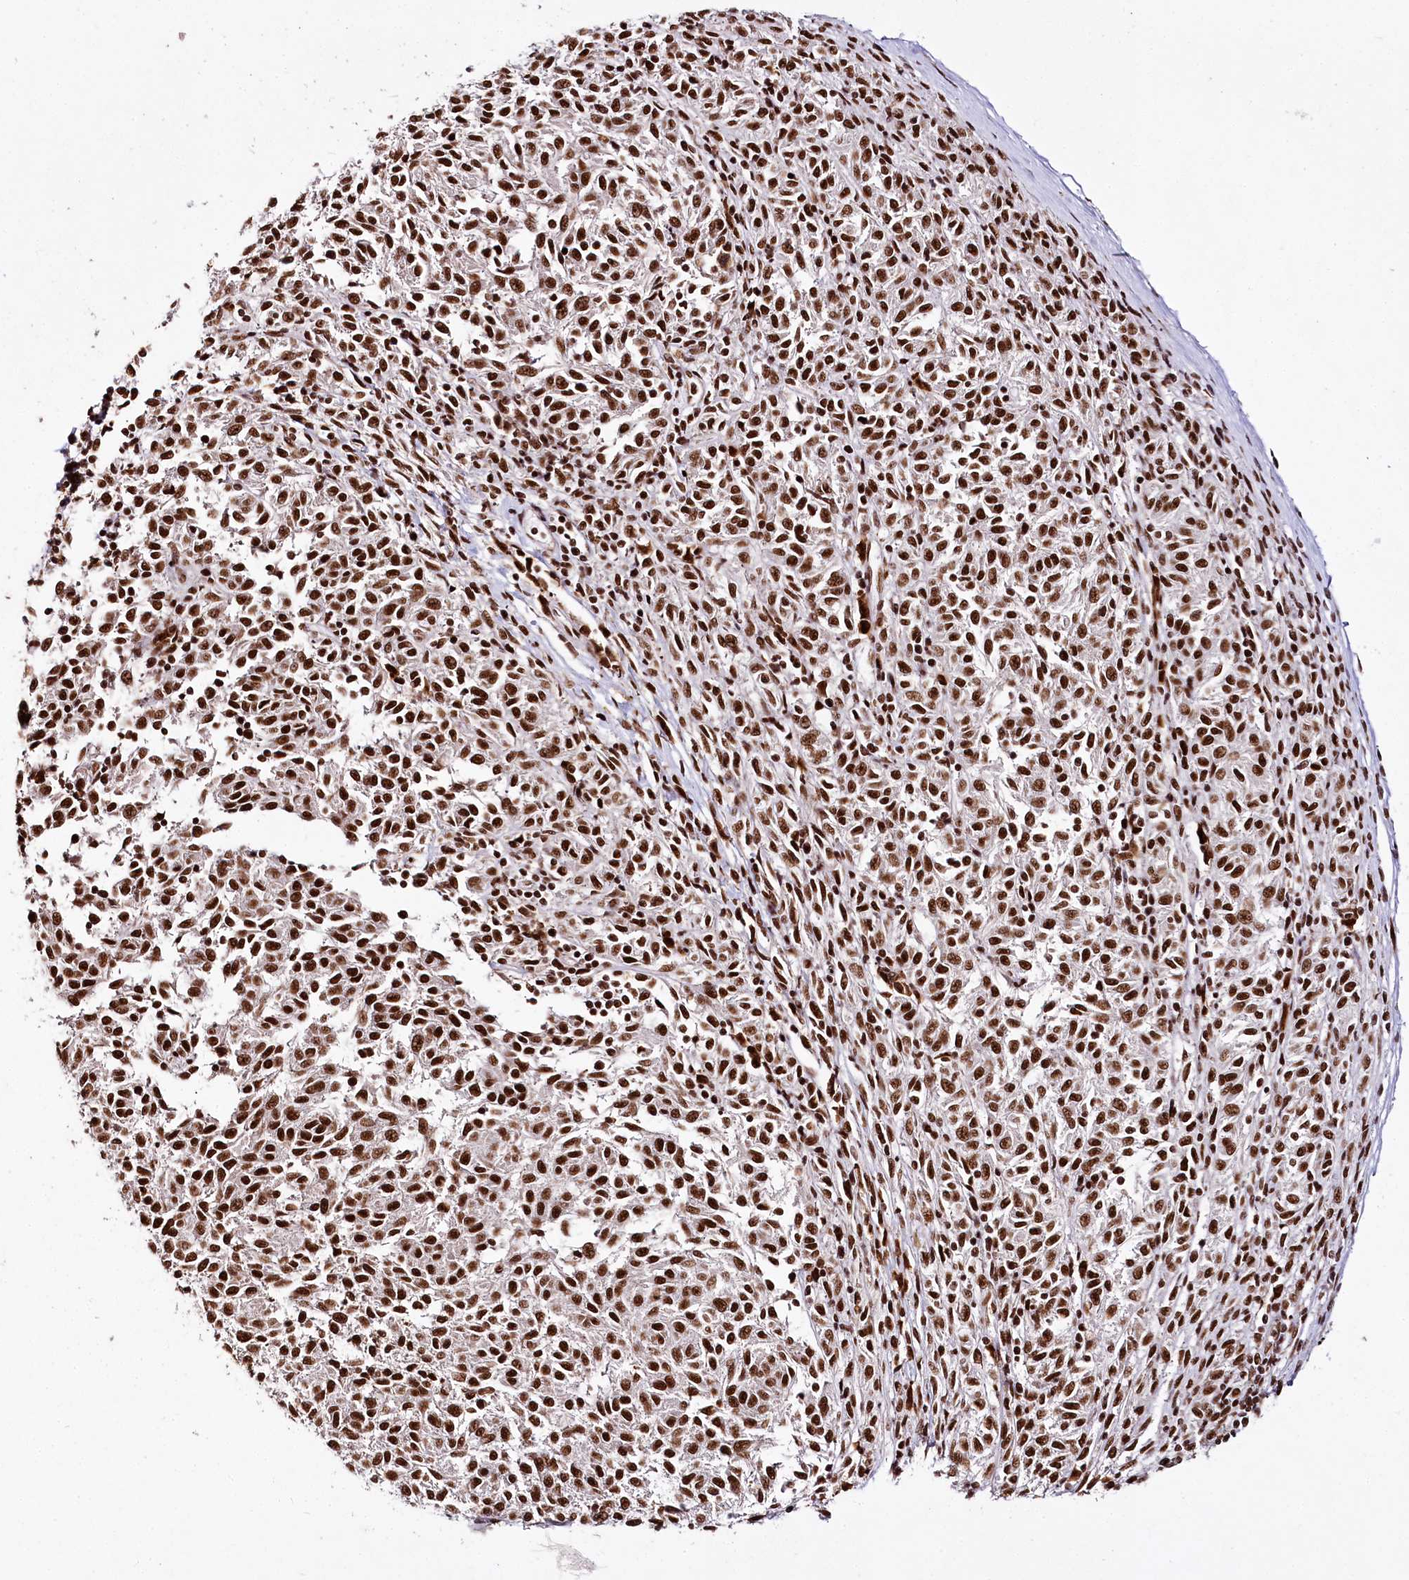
{"staining": {"intensity": "strong", "quantity": ">75%", "location": "nuclear"}, "tissue": "melanoma", "cell_type": "Tumor cells", "image_type": "cancer", "snomed": [{"axis": "morphology", "description": "Malignant melanoma, NOS"}, {"axis": "topography", "description": "Skin"}], "caption": "Brown immunohistochemical staining in malignant melanoma displays strong nuclear expression in approximately >75% of tumor cells. (DAB = brown stain, brightfield microscopy at high magnification).", "gene": "SMARCE1", "patient": {"sex": "female", "age": 72}}